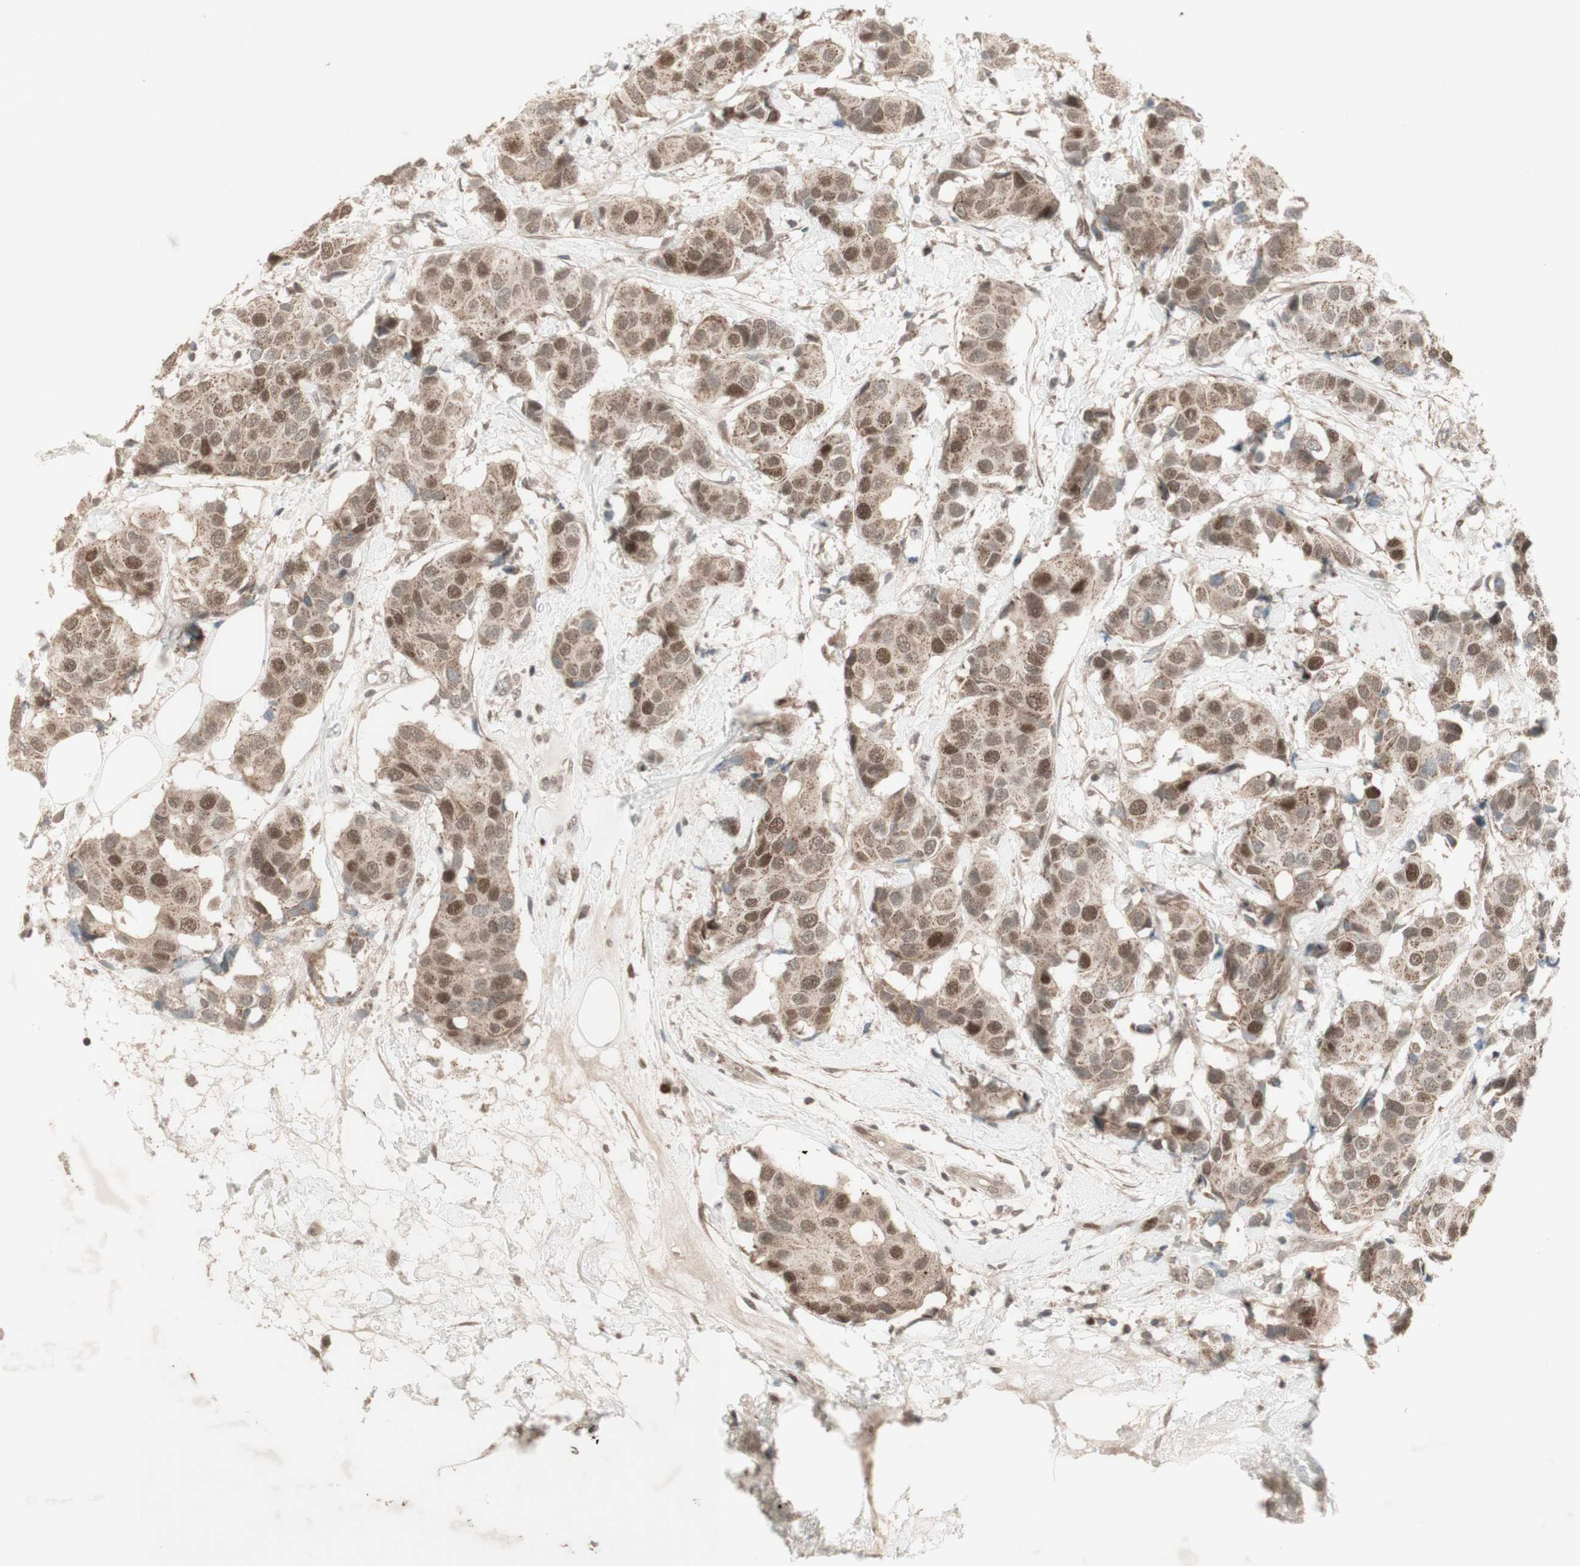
{"staining": {"intensity": "moderate", "quantity": ">75%", "location": "cytoplasmic/membranous,nuclear"}, "tissue": "breast cancer", "cell_type": "Tumor cells", "image_type": "cancer", "snomed": [{"axis": "morphology", "description": "Normal tissue, NOS"}, {"axis": "morphology", "description": "Duct carcinoma"}, {"axis": "topography", "description": "Breast"}], "caption": "Breast cancer (intraductal carcinoma) was stained to show a protein in brown. There is medium levels of moderate cytoplasmic/membranous and nuclear positivity in about >75% of tumor cells.", "gene": "MSH6", "patient": {"sex": "female", "age": 39}}